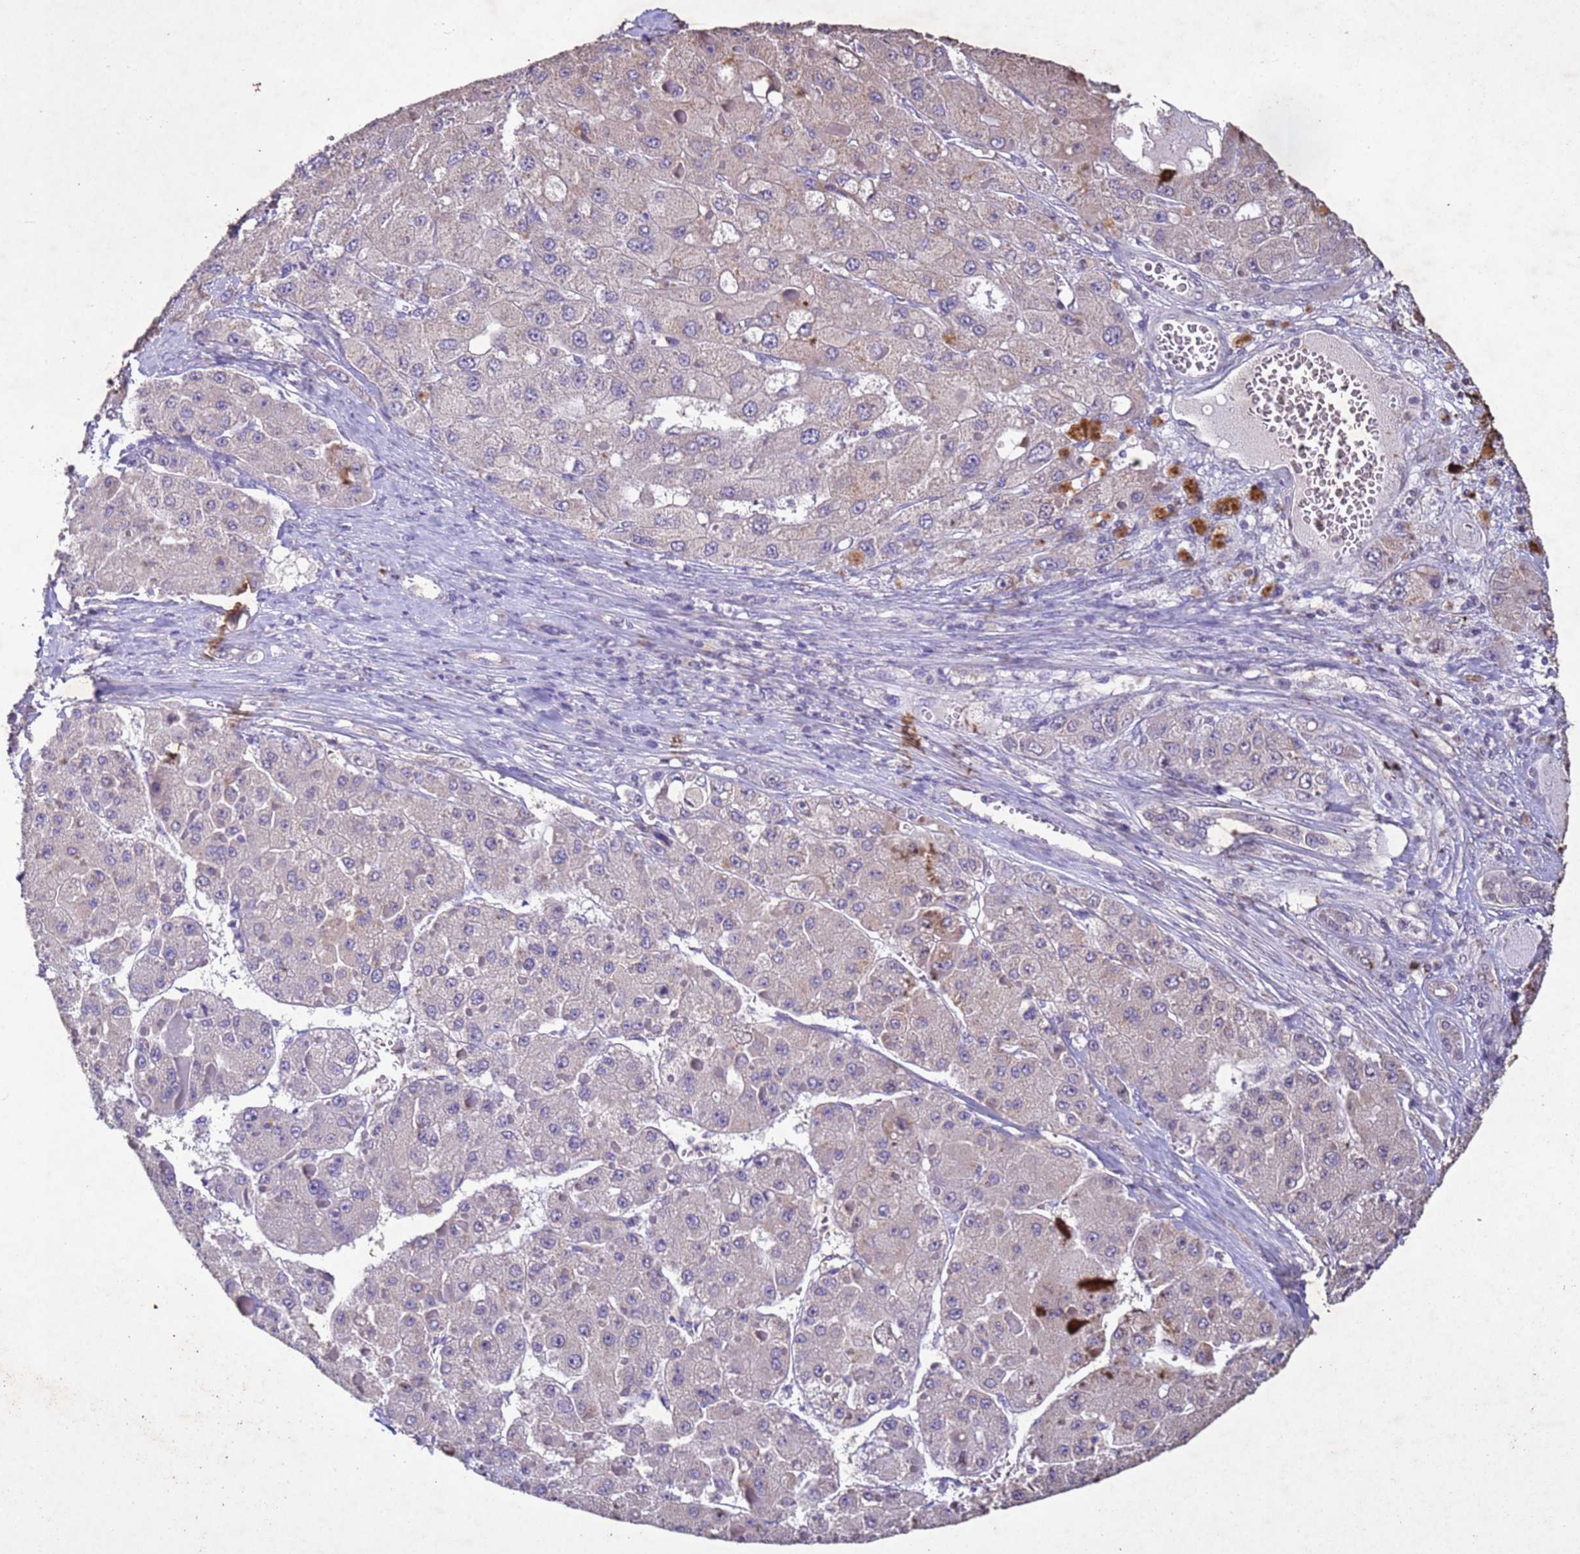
{"staining": {"intensity": "negative", "quantity": "none", "location": "none"}, "tissue": "liver cancer", "cell_type": "Tumor cells", "image_type": "cancer", "snomed": [{"axis": "morphology", "description": "Carcinoma, Hepatocellular, NOS"}, {"axis": "topography", "description": "Liver"}], "caption": "Histopathology image shows no protein positivity in tumor cells of hepatocellular carcinoma (liver) tissue.", "gene": "NLRP11", "patient": {"sex": "female", "age": 73}}